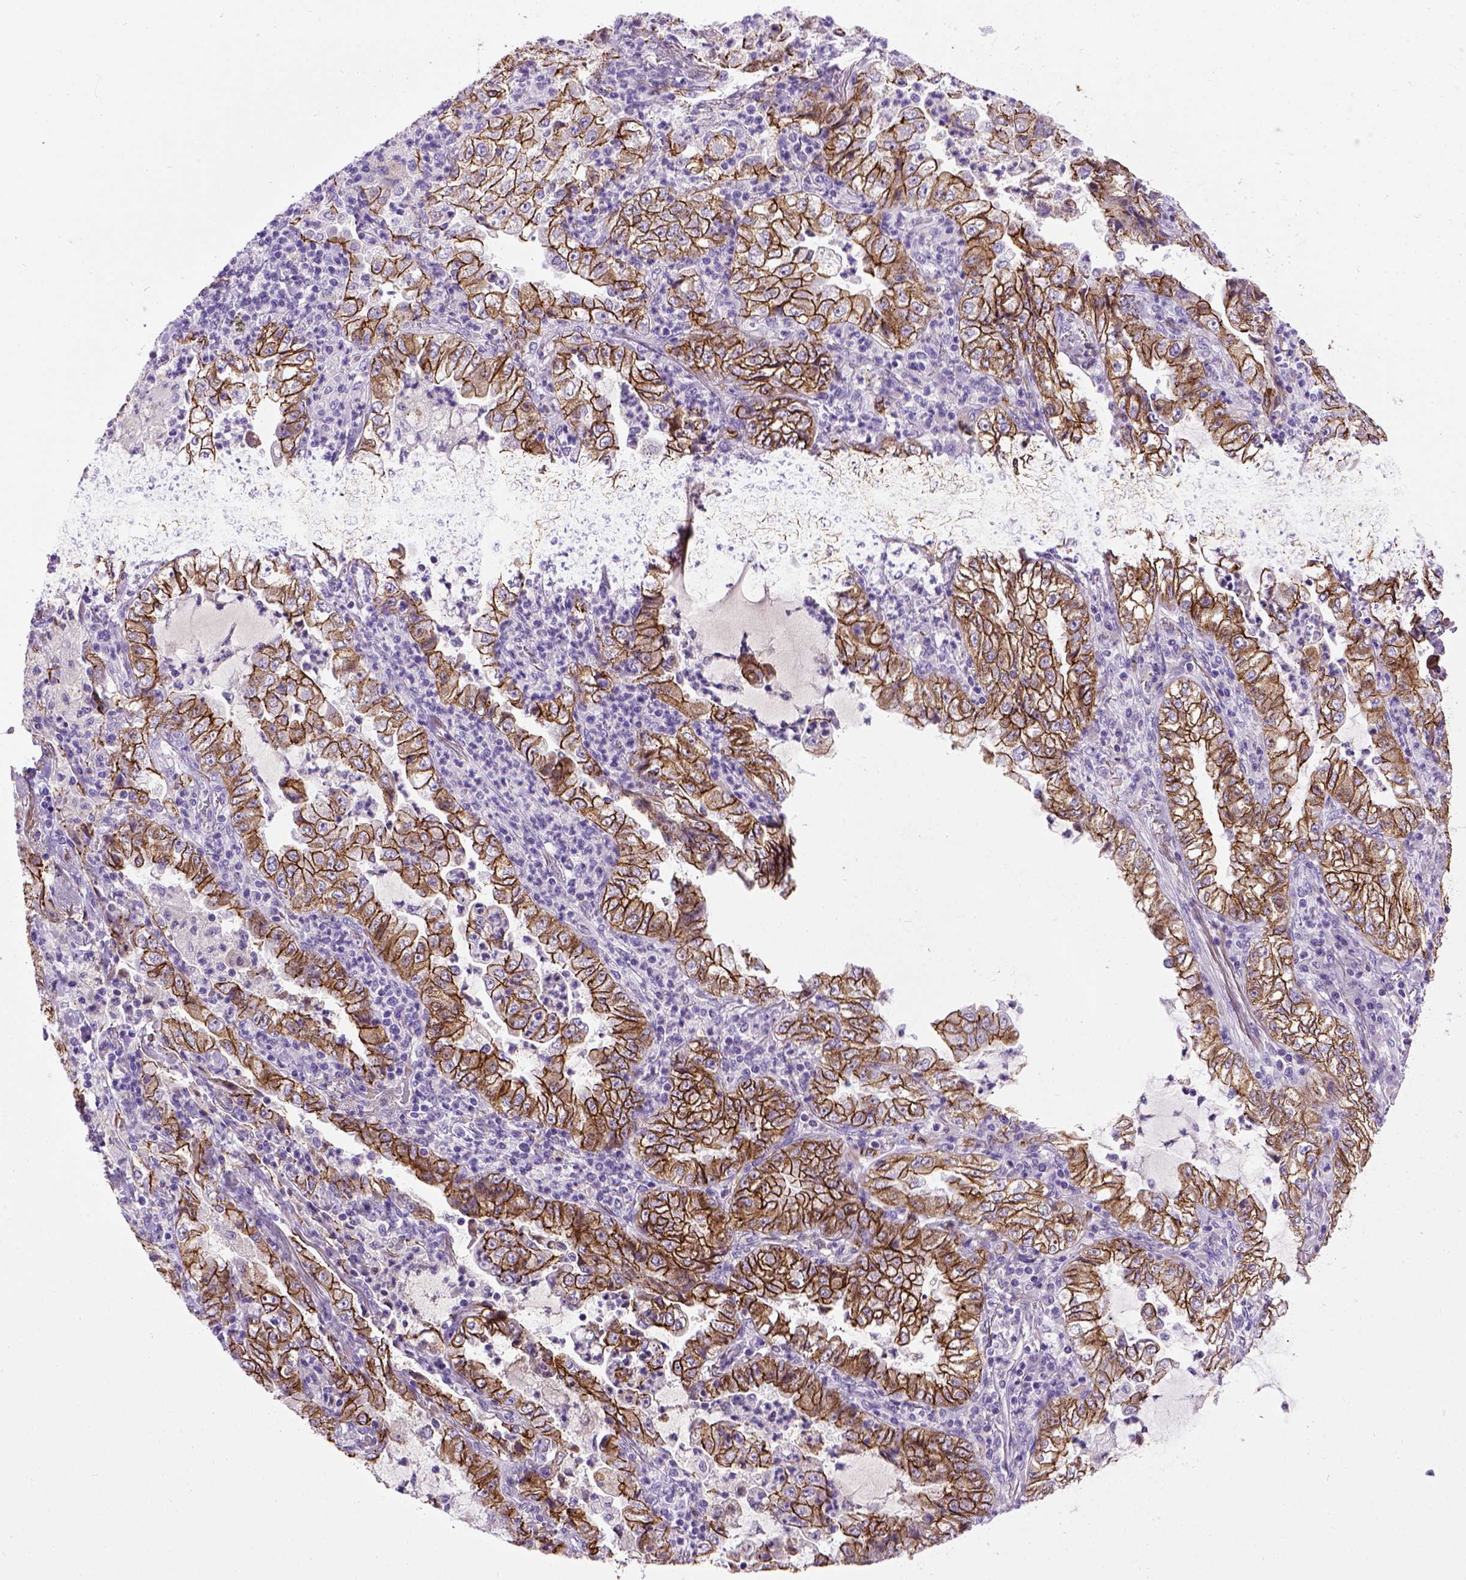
{"staining": {"intensity": "strong", "quantity": ">75%", "location": "cytoplasmic/membranous"}, "tissue": "lung cancer", "cell_type": "Tumor cells", "image_type": "cancer", "snomed": [{"axis": "morphology", "description": "Adenocarcinoma, NOS"}, {"axis": "topography", "description": "Lung"}], "caption": "The histopathology image displays staining of adenocarcinoma (lung), revealing strong cytoplasmic/membranous protein positivity (brown color) within tumor cells.", "gene": "CDH1", "patient": {"sex": "female", "age": 73}}